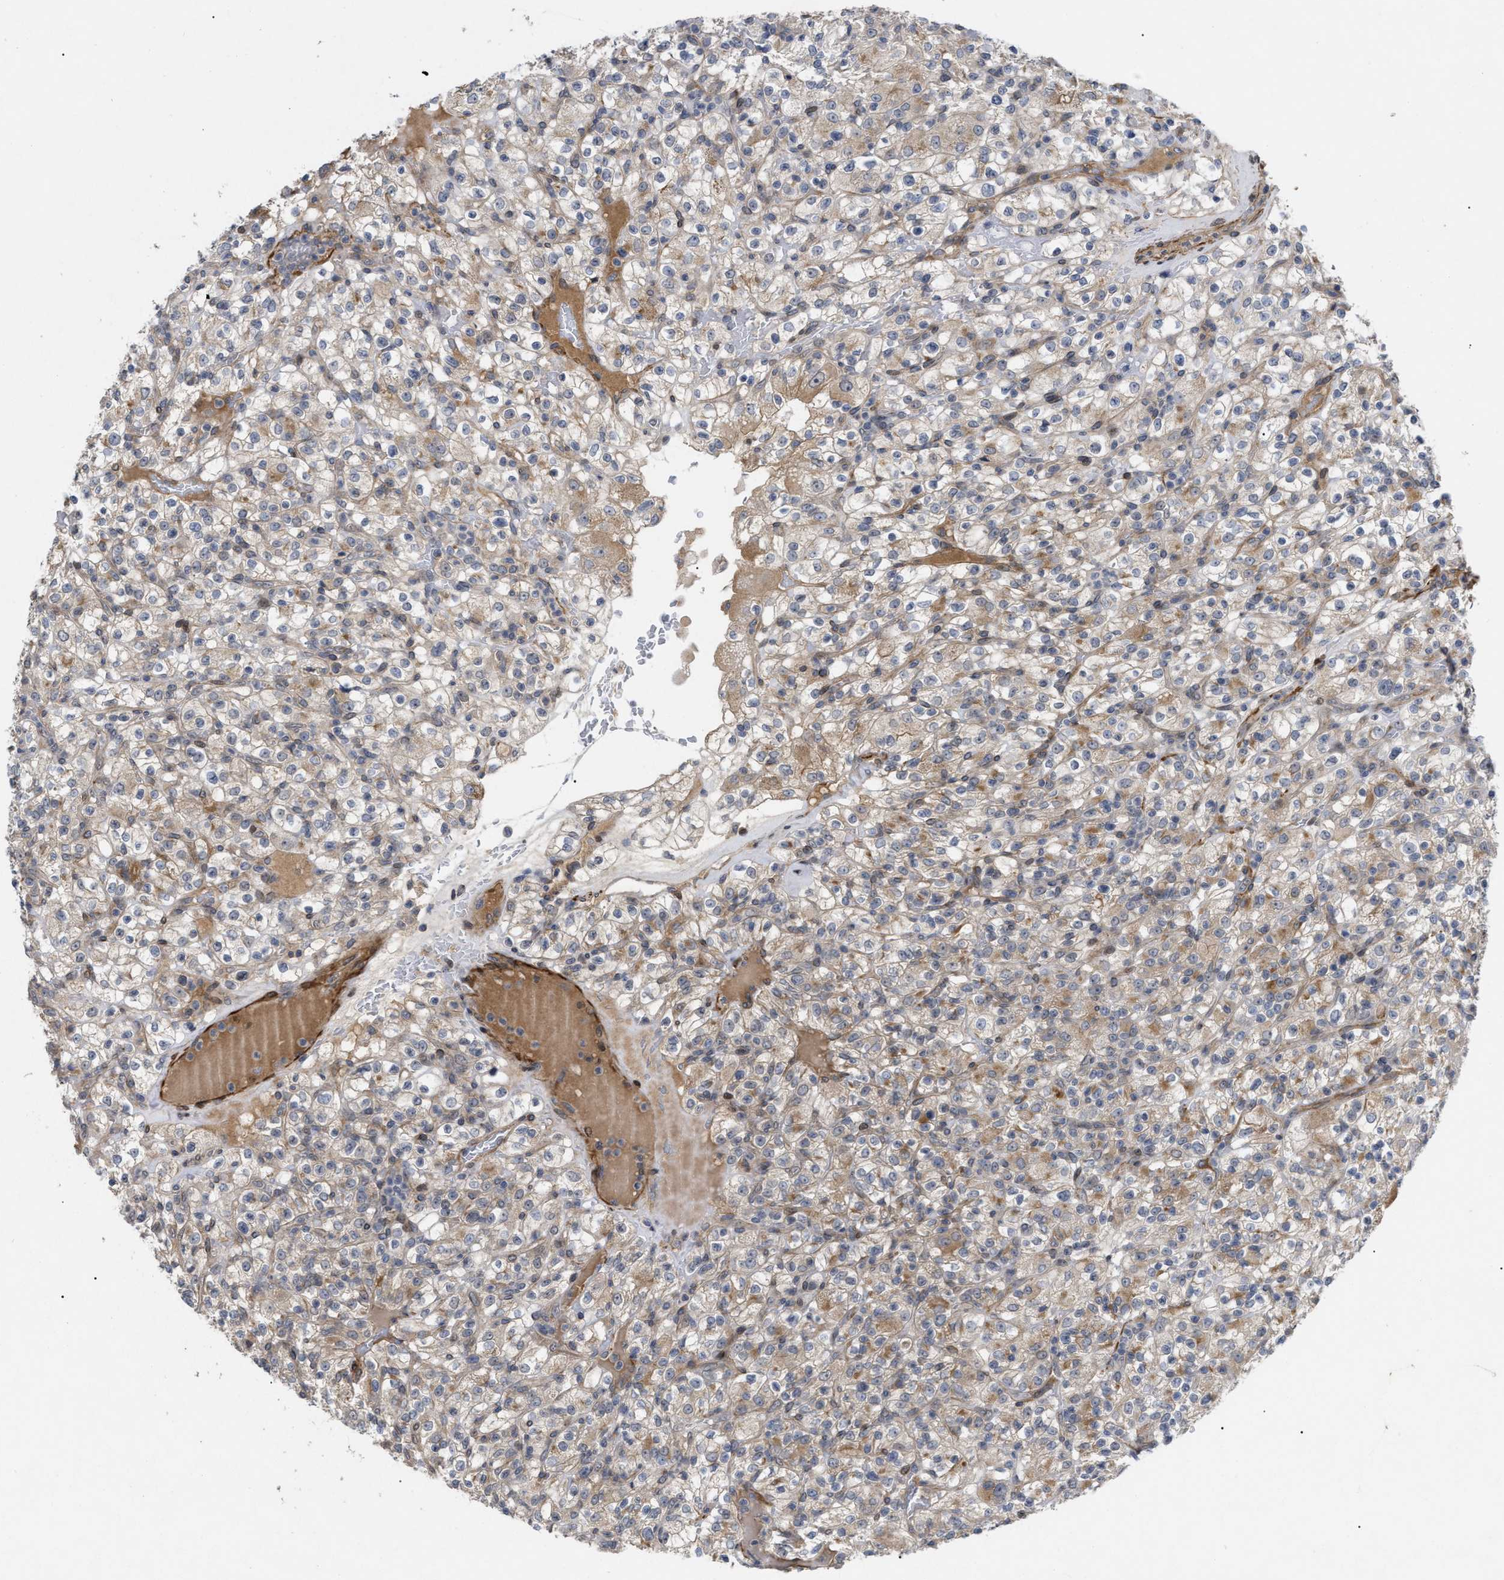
{"staining": {"intensity": "weak", "quantity": ">75%", "location": "cytoplasmic/membranous"}, "tissue": "renal cancer", "cell_type": "Tumor cells", "image_type": "cancer", "snomed": [{"axis": "morphology", "description": "Normal tissue, NOS"}, {"axis": "morphology", "description": "Adenocarcinoma, NOS"}, {"axis": "topography", "description": "Kidney"}], "caption": "High-magnification brightfield microscopy of renal cancer (adenocarcinoma) stained with DAB (brown) and counterstained with hematoxylin (blue). tumor cells exhibit weak cytoplasmic/membranous positivity is appreciated in about>75% of cells.", "gene": "ST6GALNAC6", "patient": {"sex": "female", "age": 72}}